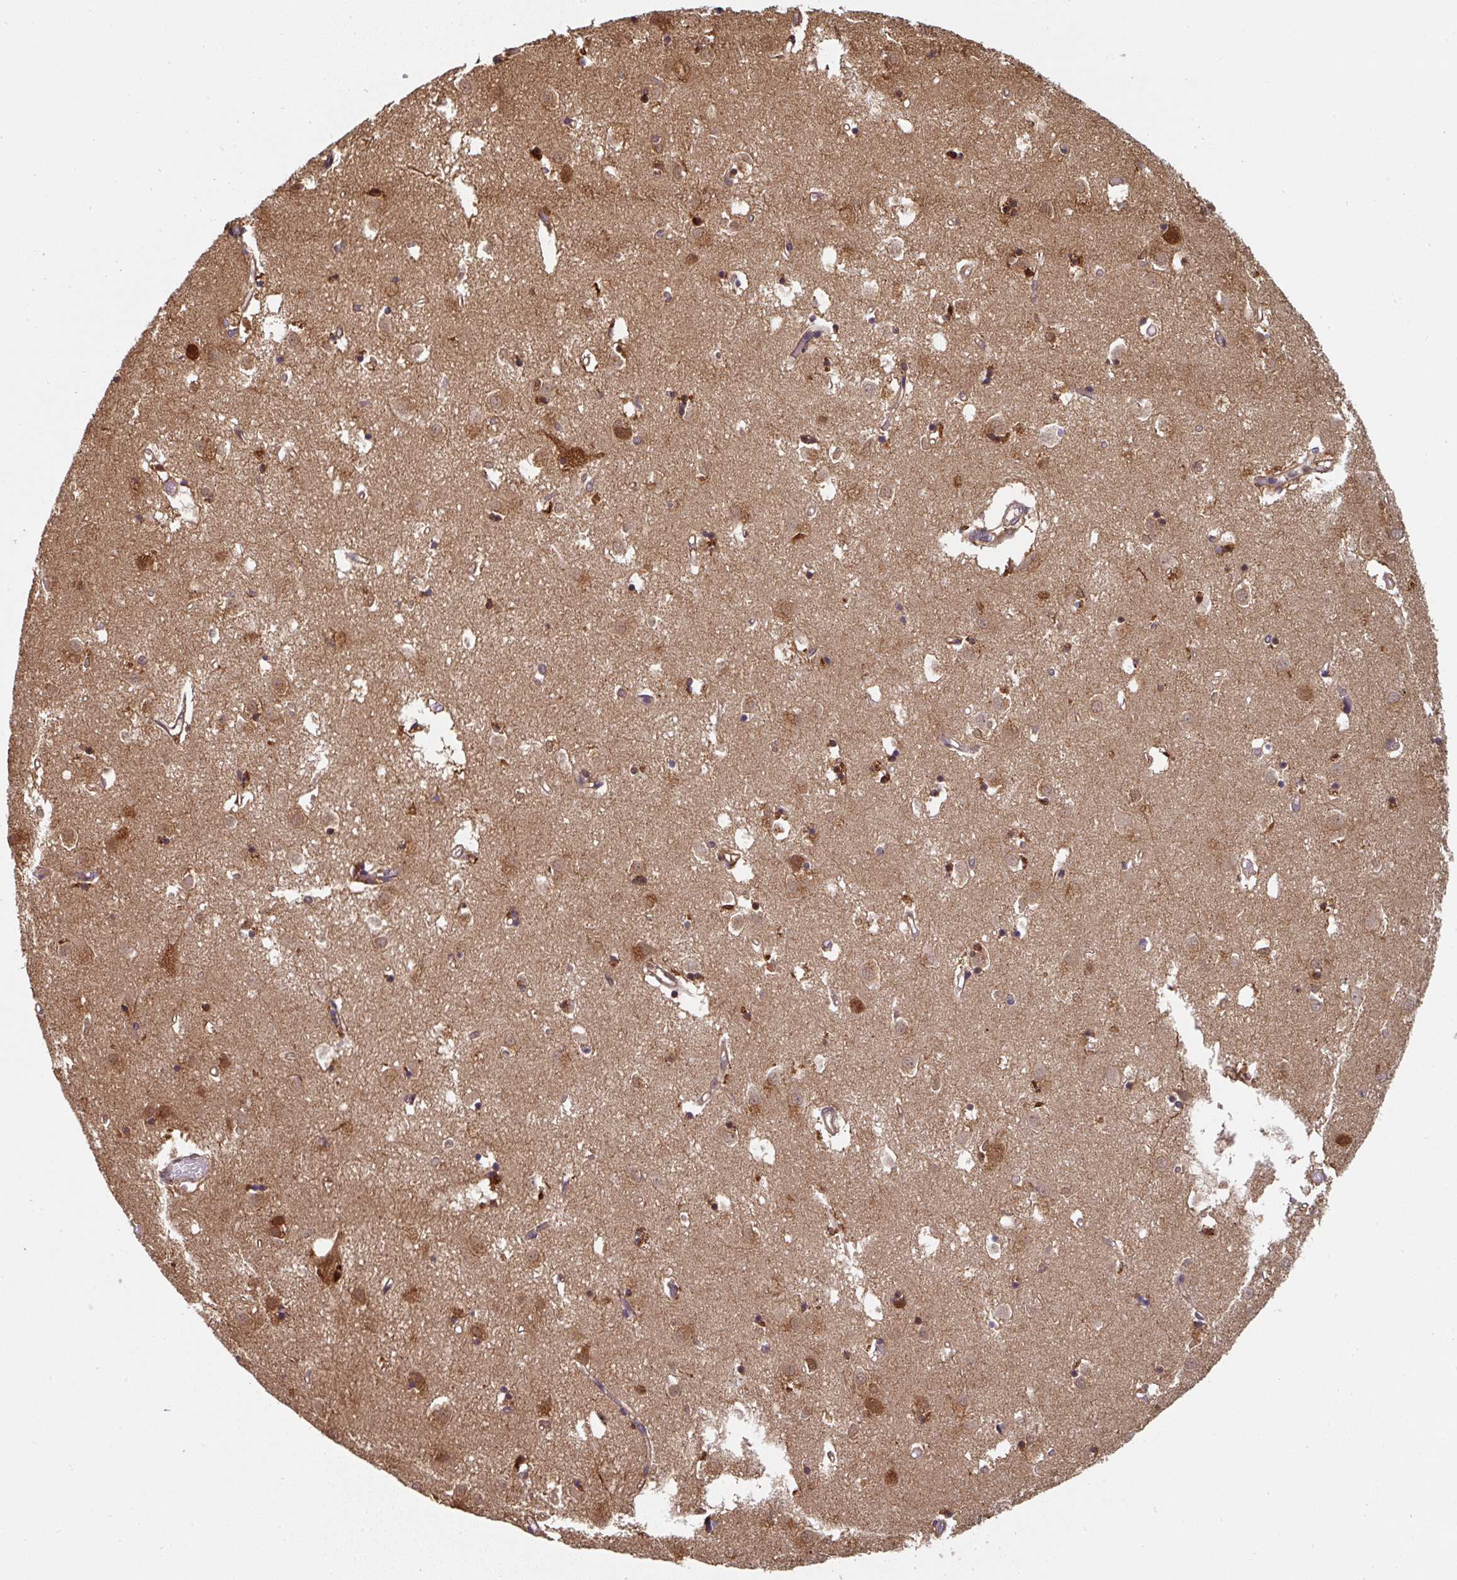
{"staining": {"intensity": "moderate", "quantity": "<25%", "location": "nuclear"}, "tissue": "caudate", "cell_type": "Glial cells", "image_type": "normal", "snomed": [{"axis": "morphology", "description": "Normal tissue, NOS"}, {"axis": "topography", "description": "Lateral ventricle wall"}], "caption": "A micrograph of human caudate stained for a protein demonstrates moderate nuclear brown staining in glial cells. The protein is shown in brown color, while the nuclei are stained blue.", "gene": "ST13", "patient": {"sex": "male", "age": 70}}